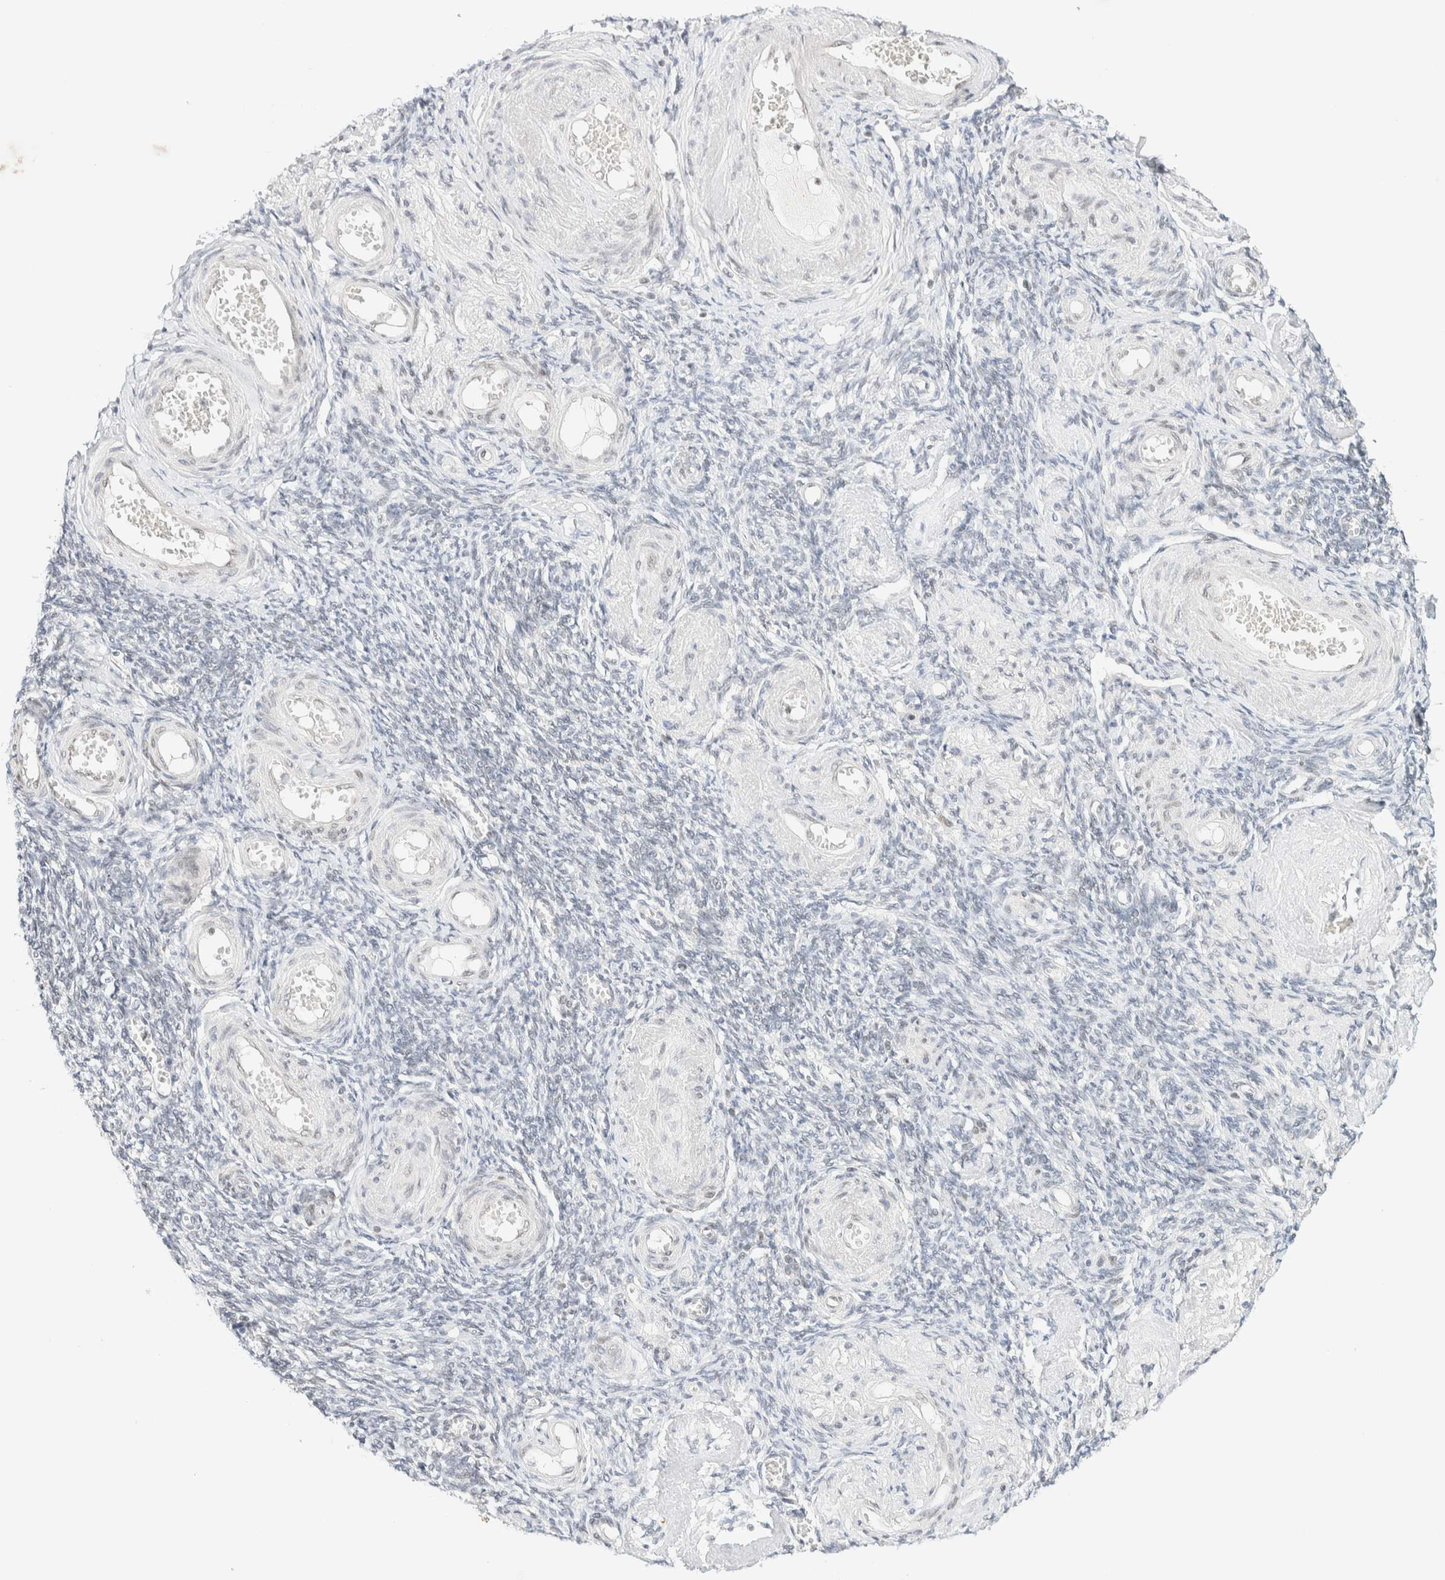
{"staining": {"intensity": "moderate", "quantity": ">75%", "location": "nuclear"}, "tissue": "adipose tissue", "cell_type": "Adipocytes", "image_type": "normal", "snomed": [{"axis": "morphology", "description": "Normal tissue, NOS"}, {"axis": "topography", "description": "Vascular tissue"}, {"axis": "topography", "description": "Fallopian tube"}, {"axis": "topography", "description": "Ovary"}], "caption": "Unremarkable adipose tissue was stained to show a protein in brown. There is medium levels of moderate nuclear positivity in about >75% of adipocytes. The staining is performed using DAB (3,3'-diaminobenzidine) brown chromogen to label protein expression. The nuclei are counter-stained blue using hematoxylin.", "gene": "PYGO2", "patient": {"sex": "female", "age": 67}}